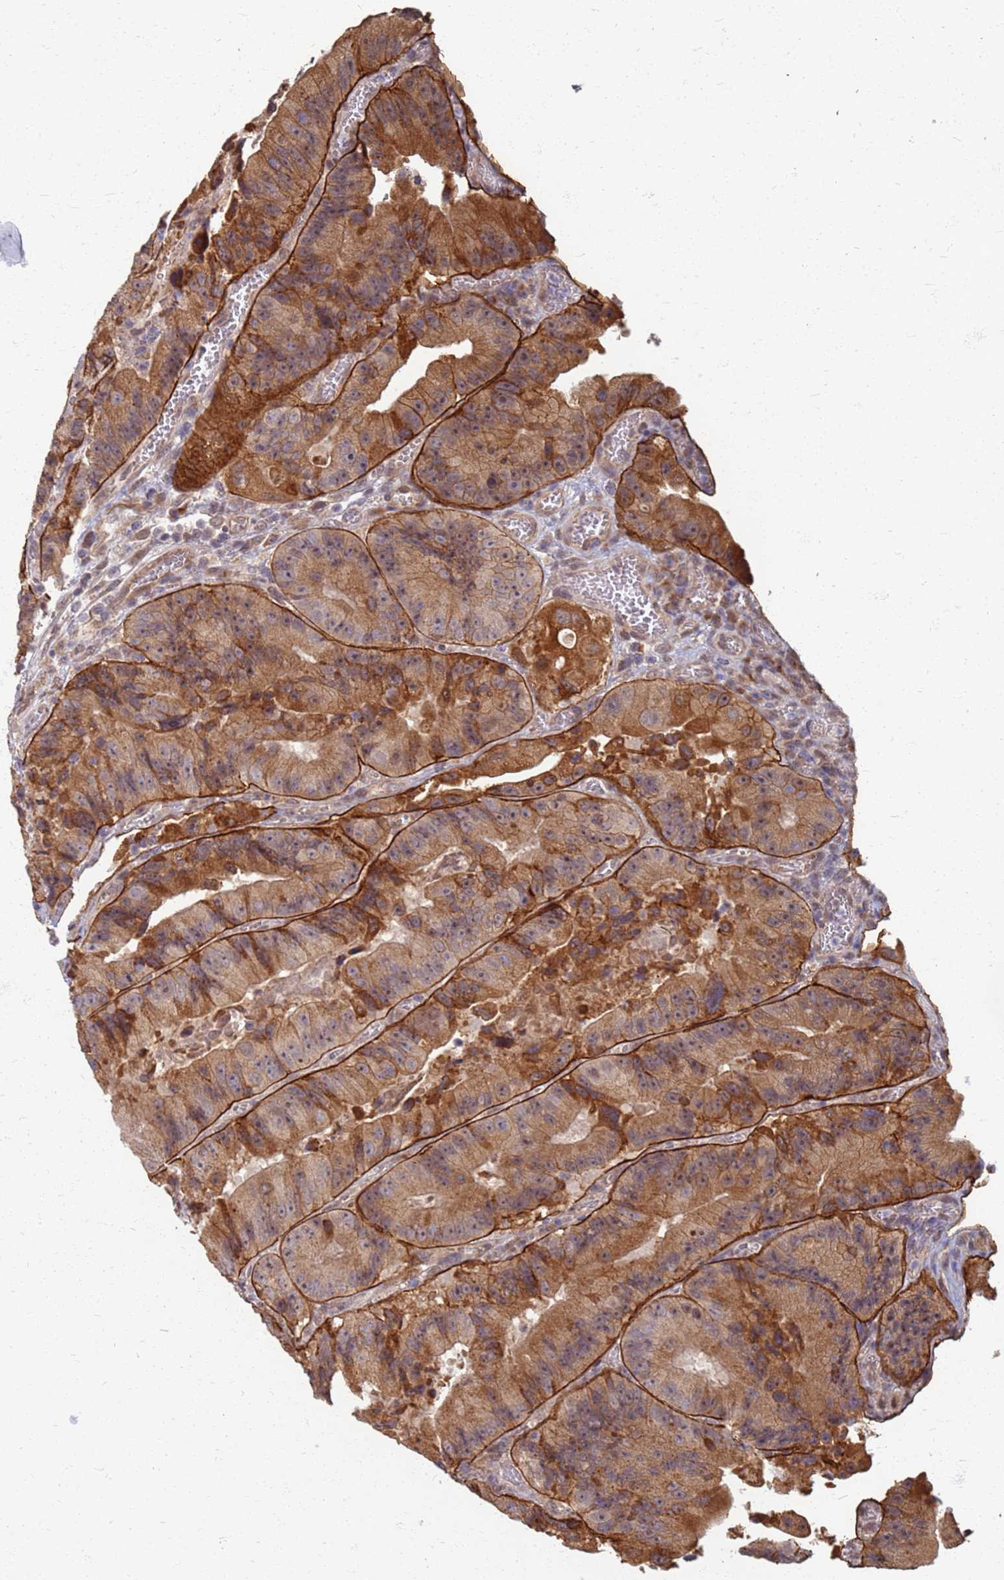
{"staining": {"intensity": "moderate", "quantity": ">75%", "location": "cytoplasmic/membranous"}, "tissue": "colorectal cancer", "cell_type": "Tumor cells", "image_type": "cancer", "snomed": [{"axis": "morphology", "description": "Adenocarcinoma, NOS"}, {"axis": "topography", "description": "Colon"}], "caption": "Moderate cytoplasmic/membranous staining for a protein is appreciated in about >75% of tumor cells of colorectal cancer (adenocarcinoma) using immunohistochemistry.", "gene": "ITGB4", "patient": {"sex": "female", "age": 86}}